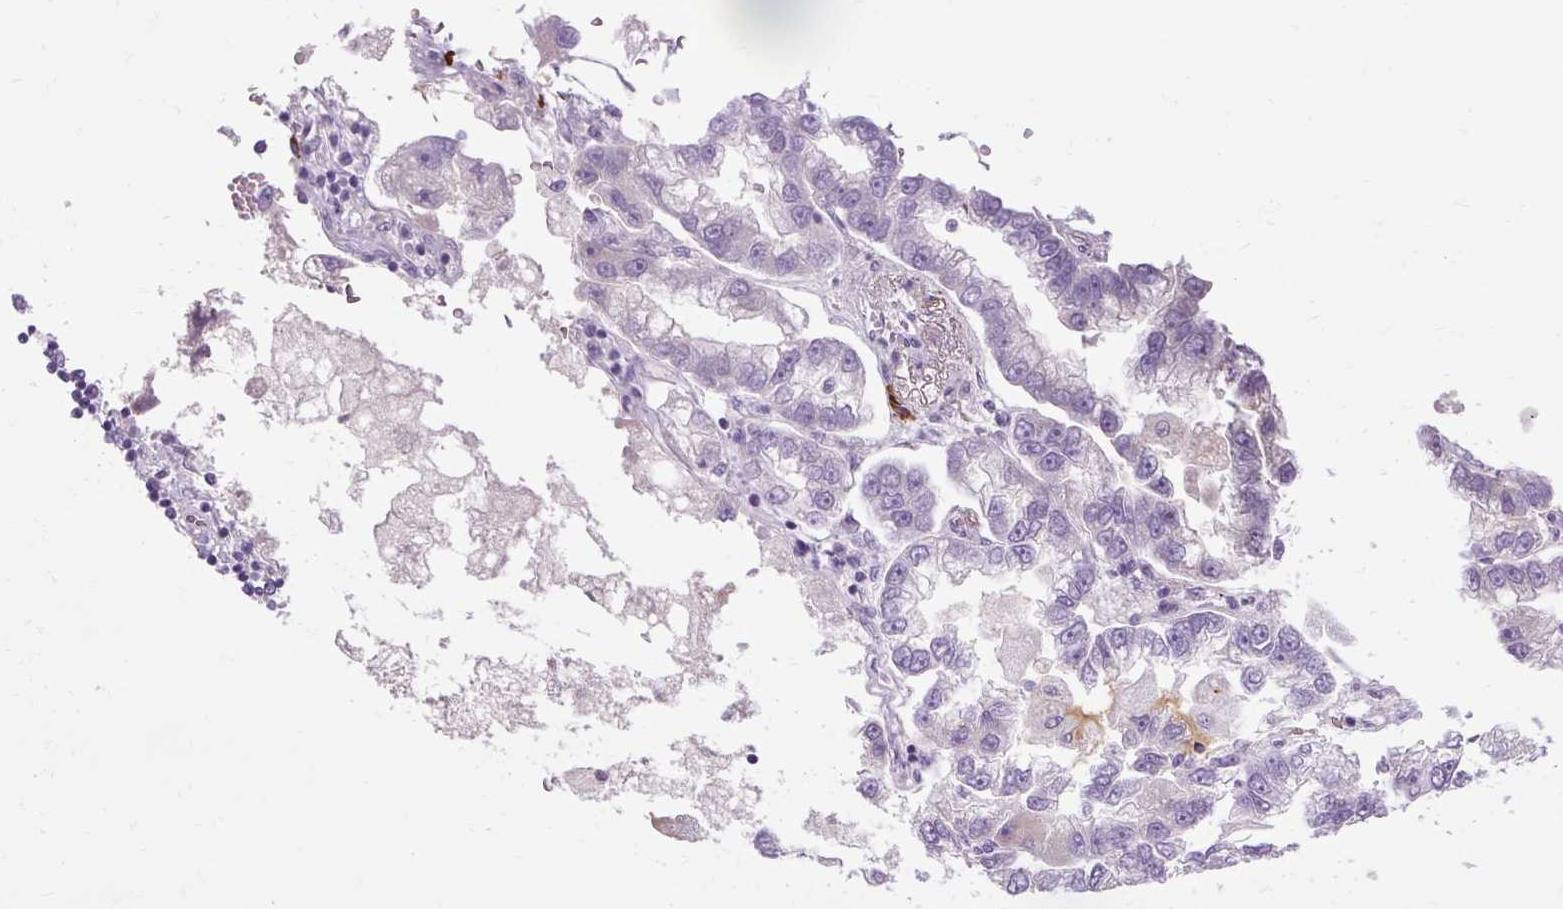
{"staining": {"intensity": "negative", "quantity": "none", "location": "none"}, "tissue": "lung cancer", "cell_type": "Tumor cells", "image_type": "cancer", "snomed": [{"axis": "morphology", "description": "Adenocarcinoma, NOS"}, {"axis": "topography", "description": "Lung"}], "caption": "The image reveals no staining of tumor cells in lung cancer.", "gene": "ARRDC2", "patient": {"sex": "female", "age": 54}}